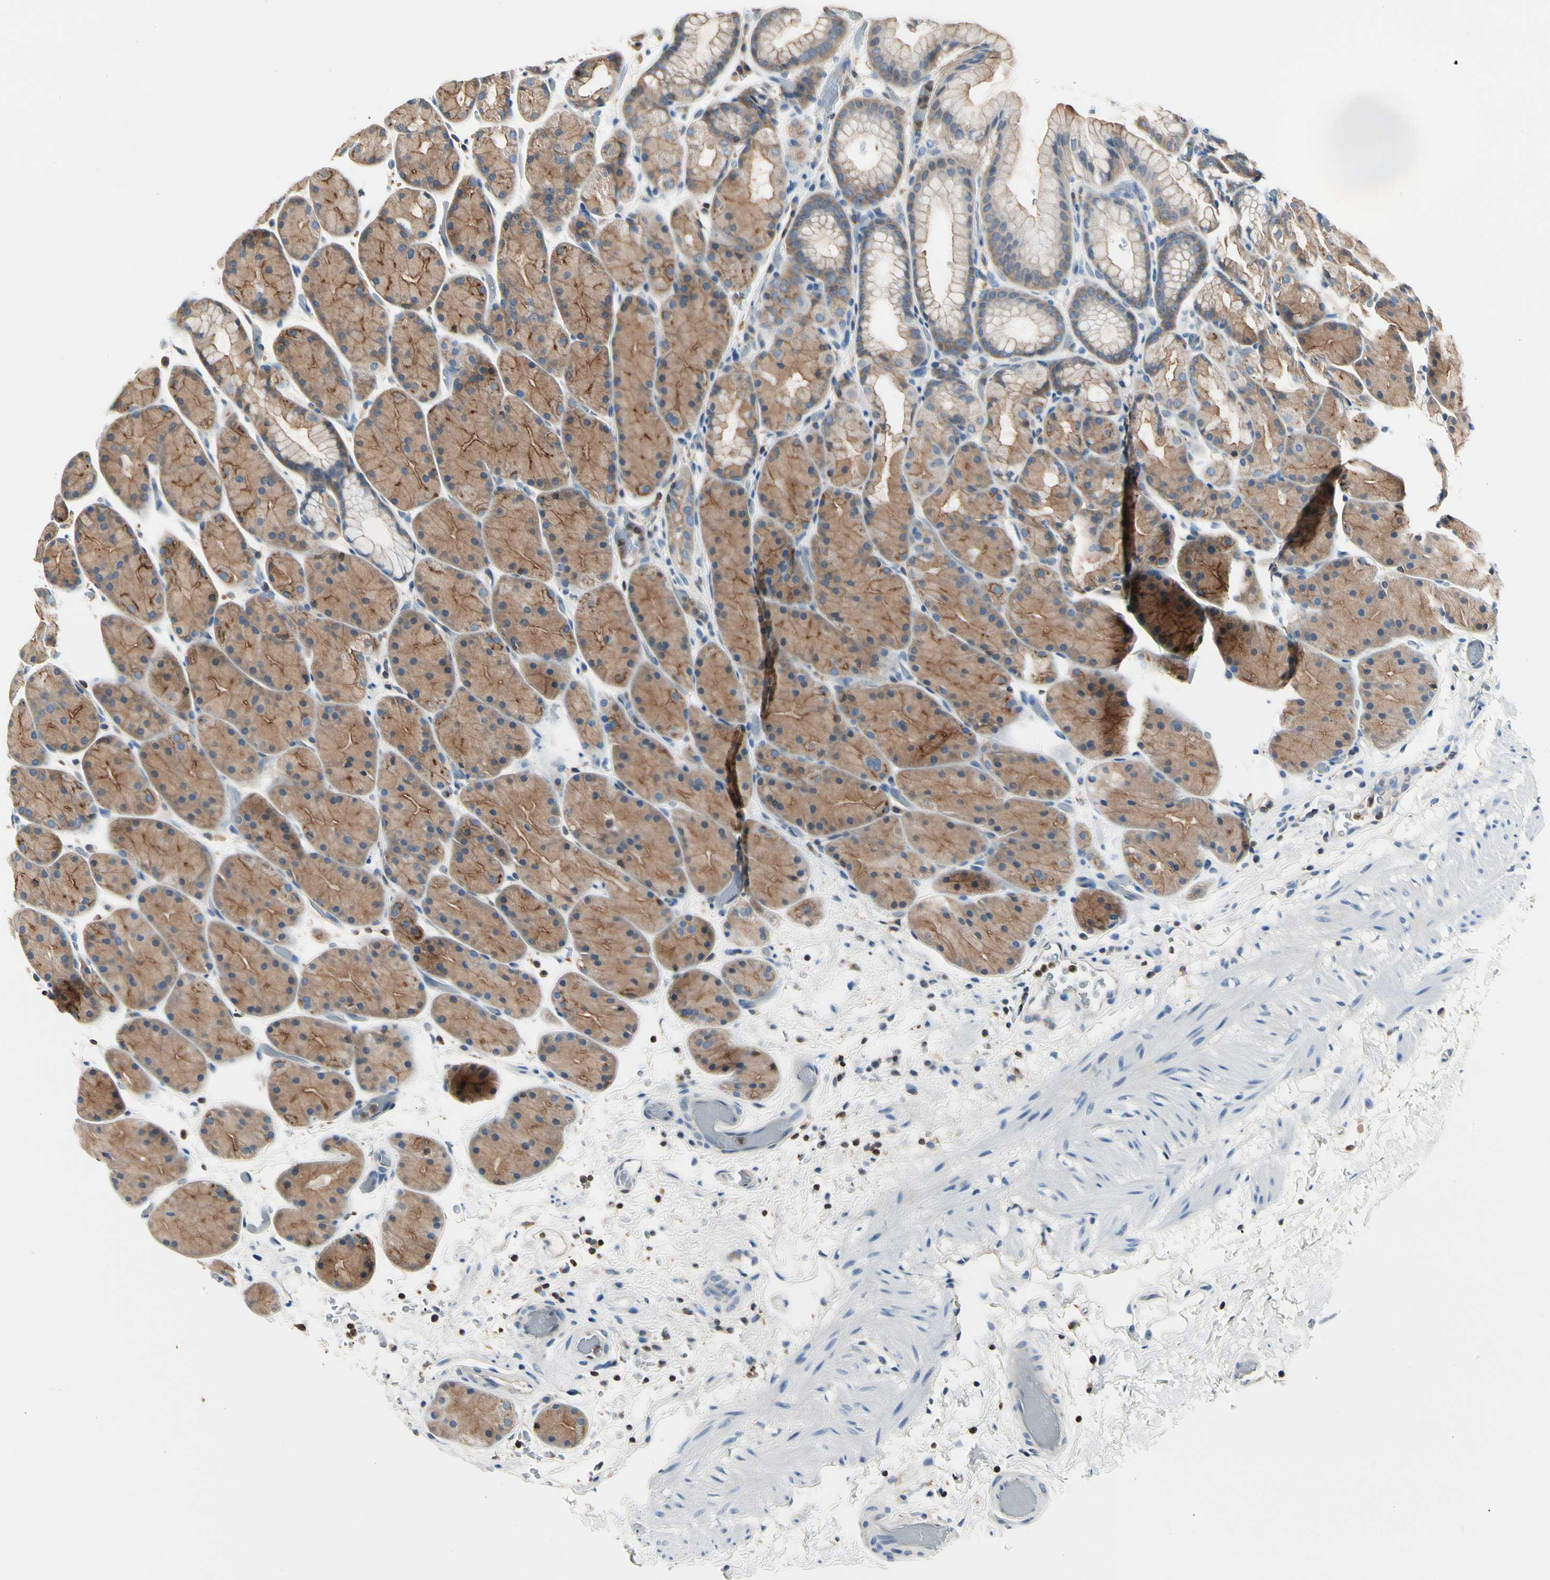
{"staining": {"intensity": "moderate", "quantity": ">75%", "location": "cytoplasmic/membranous"}, "tissue": "stomach", "cell_type": "Glandular cells", "image_type": "normal", "snomed": [{"axis": "morphology", "description": "Normal tissue, NOS"}, {"axis": "topography", "description": "Stomach, upper"}], "caption": "Glandular cells display medium levels of moderate cytoplasmic/membranous expression in about >75% of cells in unremarkable stomach.", "gene": "CAPZA2", "patient": {"sex": "male", "age": 47}}